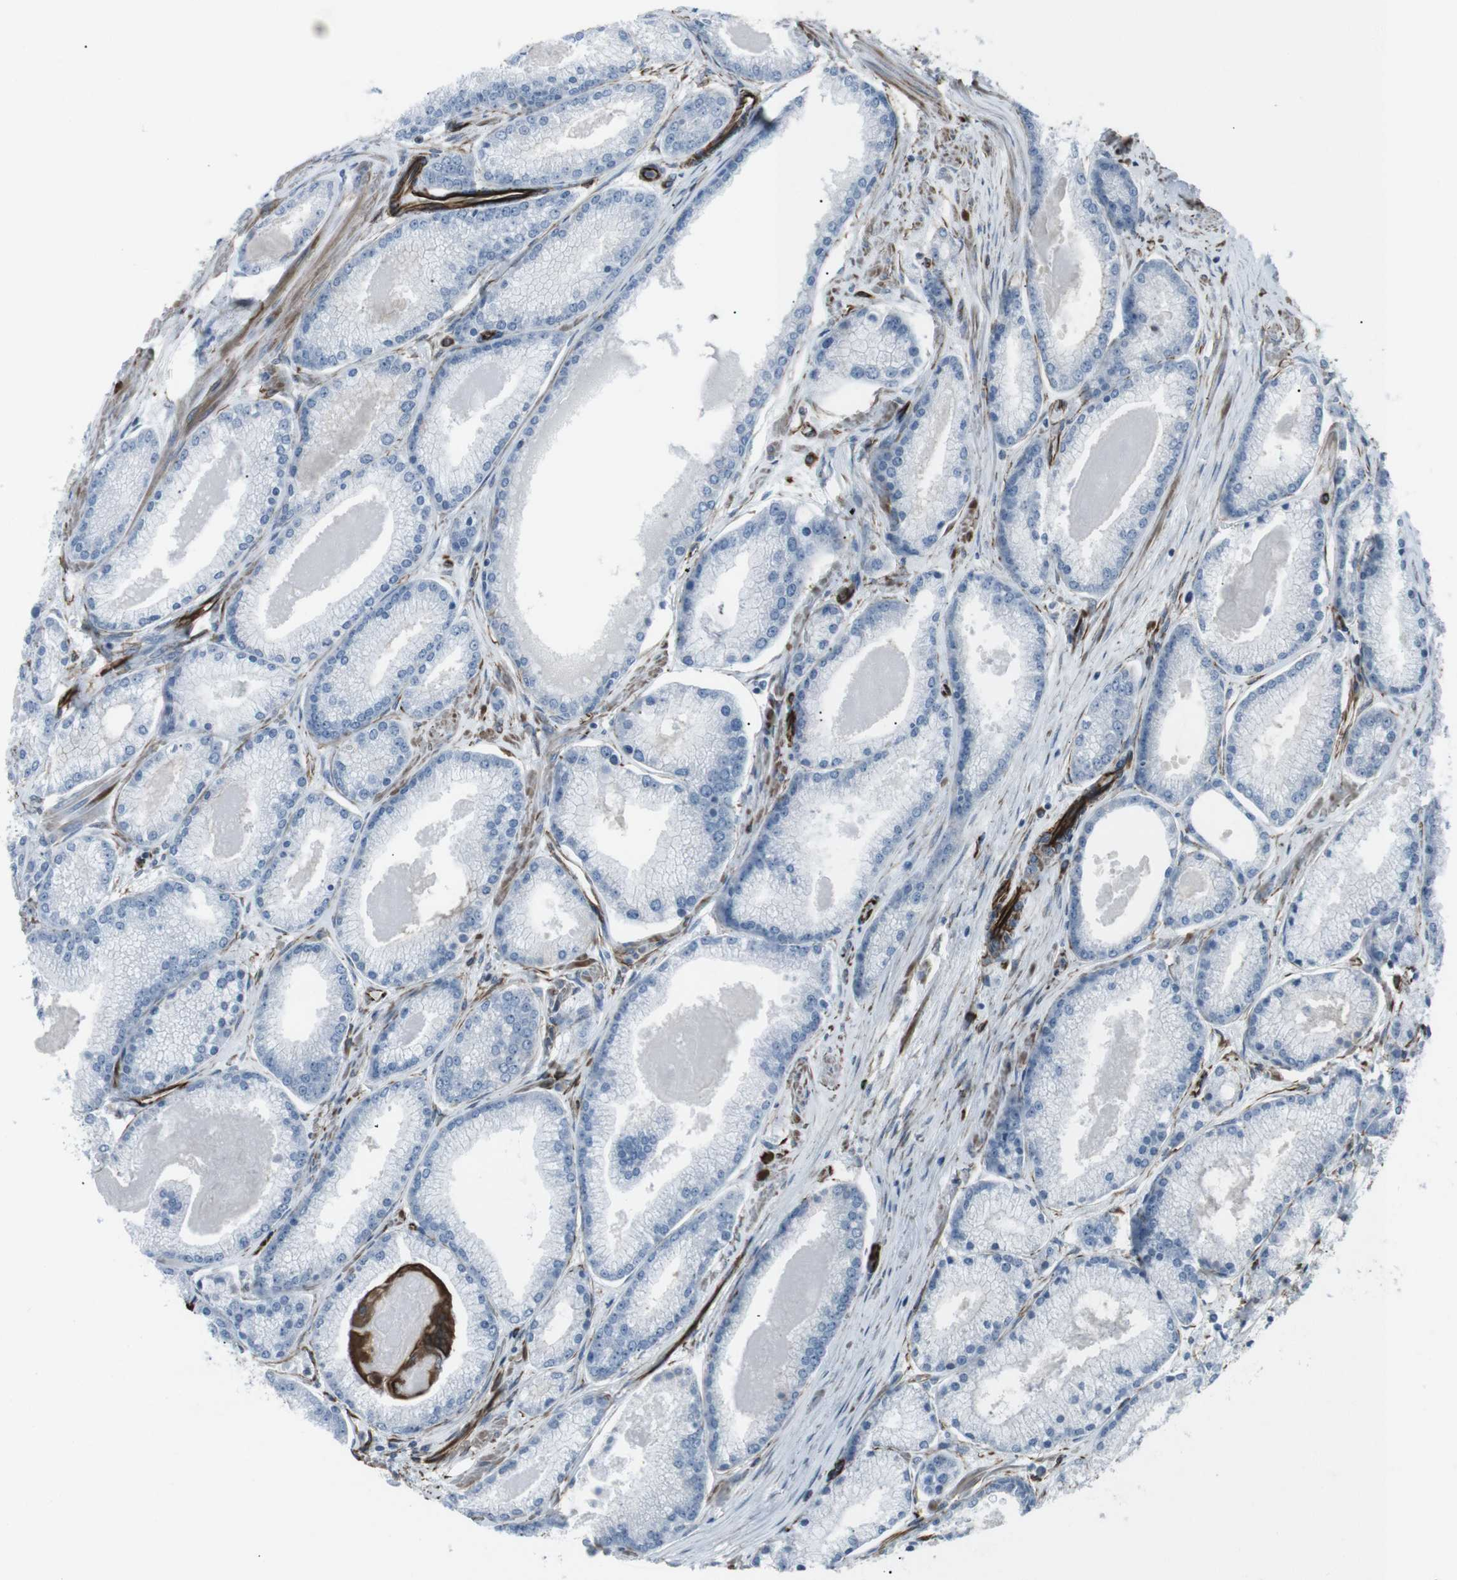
{"staining": {"intensity": "negative", "quantity": "none", "location": "none"}, "tissue": "prostate cancer", "cell_type": "Tumor cells", "image_type": "cancer", "snomed": [{"axis": "morphology", "description": "Adenocarcinoma, High grade"}, {"axis": "topography", "description": "Prostate"}], "caption": "There is no significant expression in tumor cells of high-grade adenocarcinoma (prostate).", "gene": "ZDHHC6", "patient": {"sex": "male", "age": 61}}